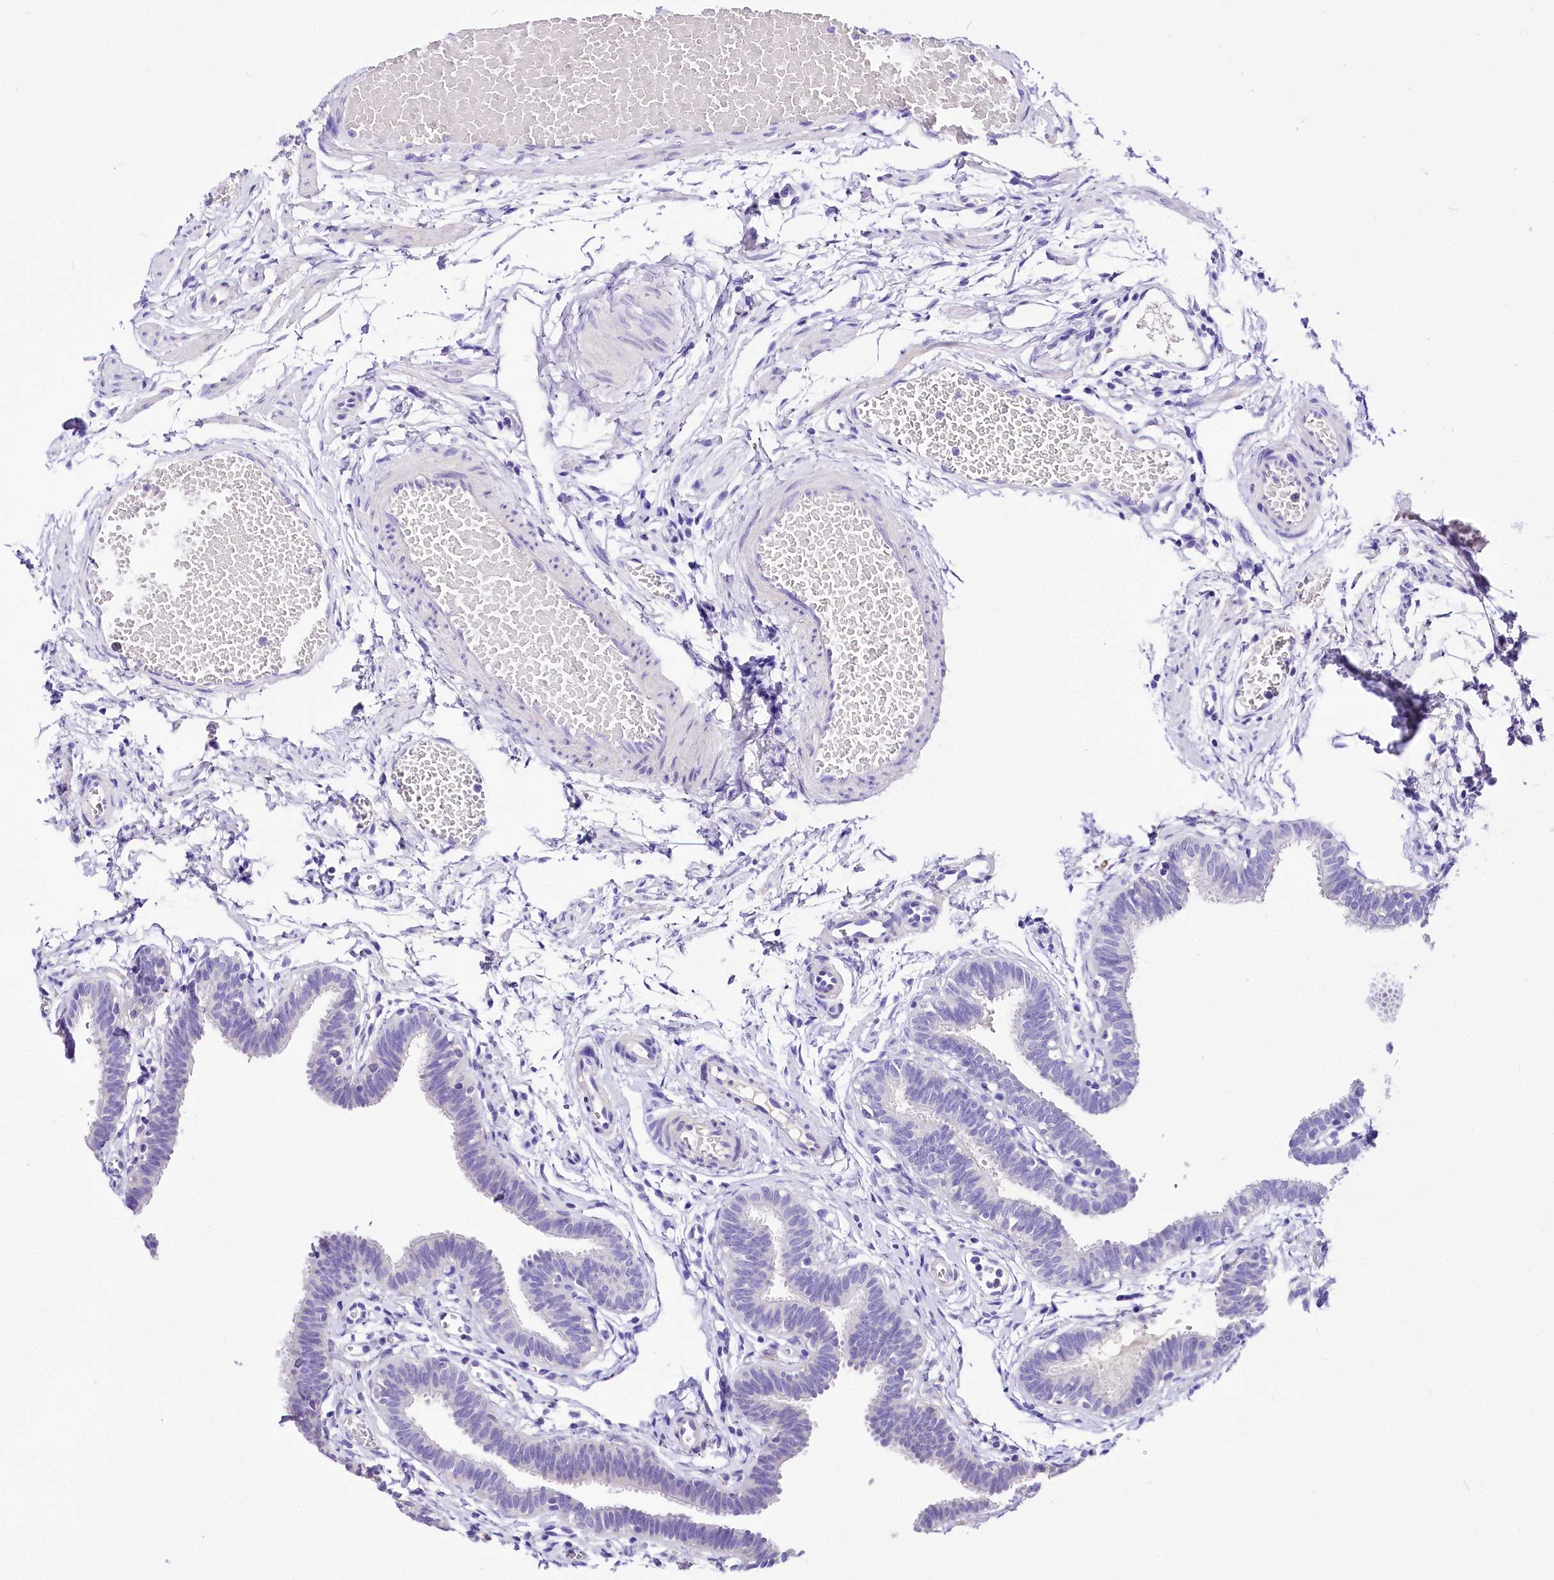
{"staining": {"intensity": "negative", "quantity": "none", "location": "none"}, "tissue": "fallopian tube", "cell_type": "Glandular cells", "image_type": "normal", "snomed": [{"axis": "morphology", "description": "Normal tissue, NOS"}, {"axis": "topography", "description": "Fallopian tube"}, {"axis": "topography", "description": "Ovary"}], "caption": "Fallopian tube stained for a protein using immunohistochemistry (IHC) reveals no positivity glandular cells.", "gene": "A2ML1", "patient": {"sex": "female", "age": 23}}